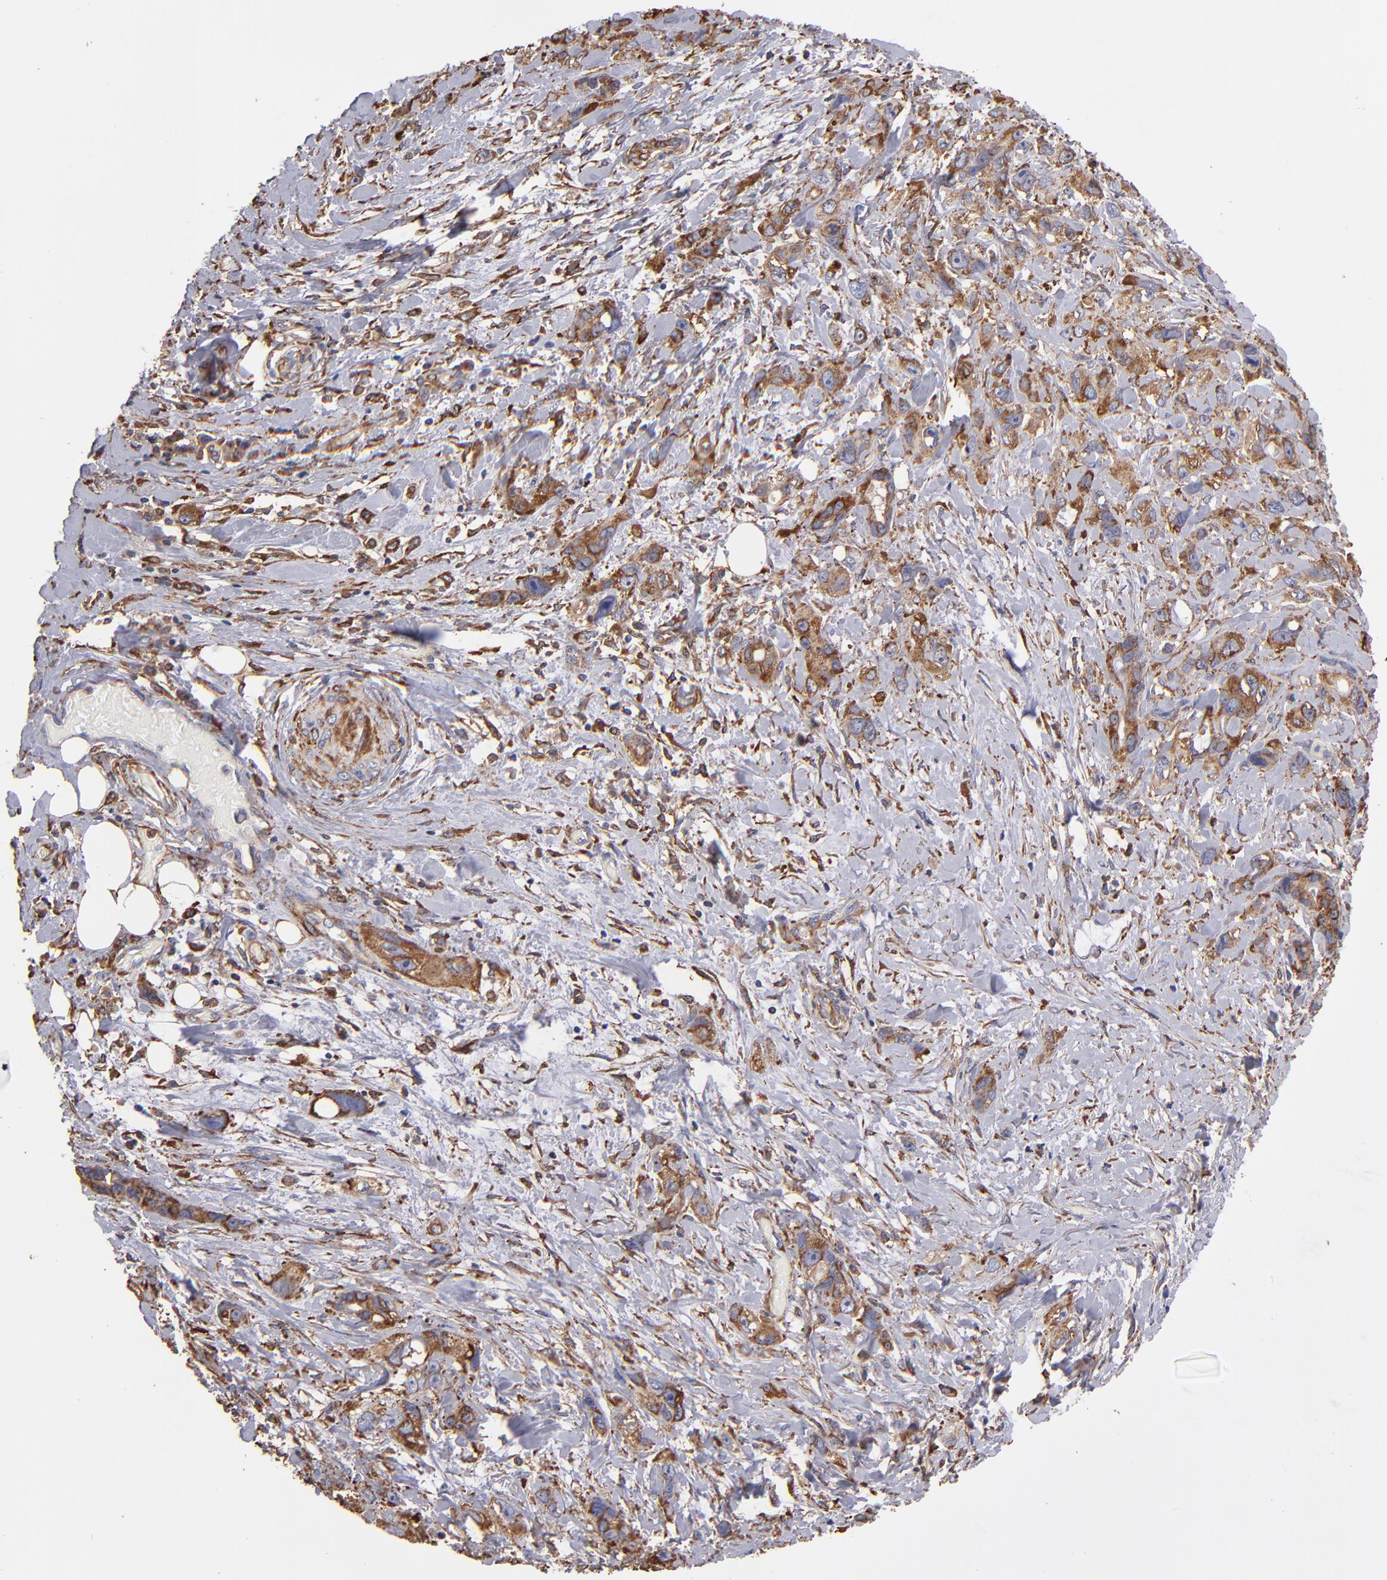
{"staining": {"intensity": "moderate", "quantity": ">75%", "location": "cytoplasmic/membranous"}, "tissue": "stomach cancer", "cell_type": "Tumor cells", "image_type": "cancer", "snomed": [{"axis": "morphology", "description": "Adenocarcinoma, NOS"}, {"axis": "topography", "description": "Stomach, upper"}], "caption": "This image shows immunohistochemistry (IHC) staining of human stomach cancer (adenocarcinoma), with medium moderate cytoplasmic/membranous expression in approximately >75% of tumor cells.", "gene": "MVP", "patient": {"sex": "male", "age": 47}}